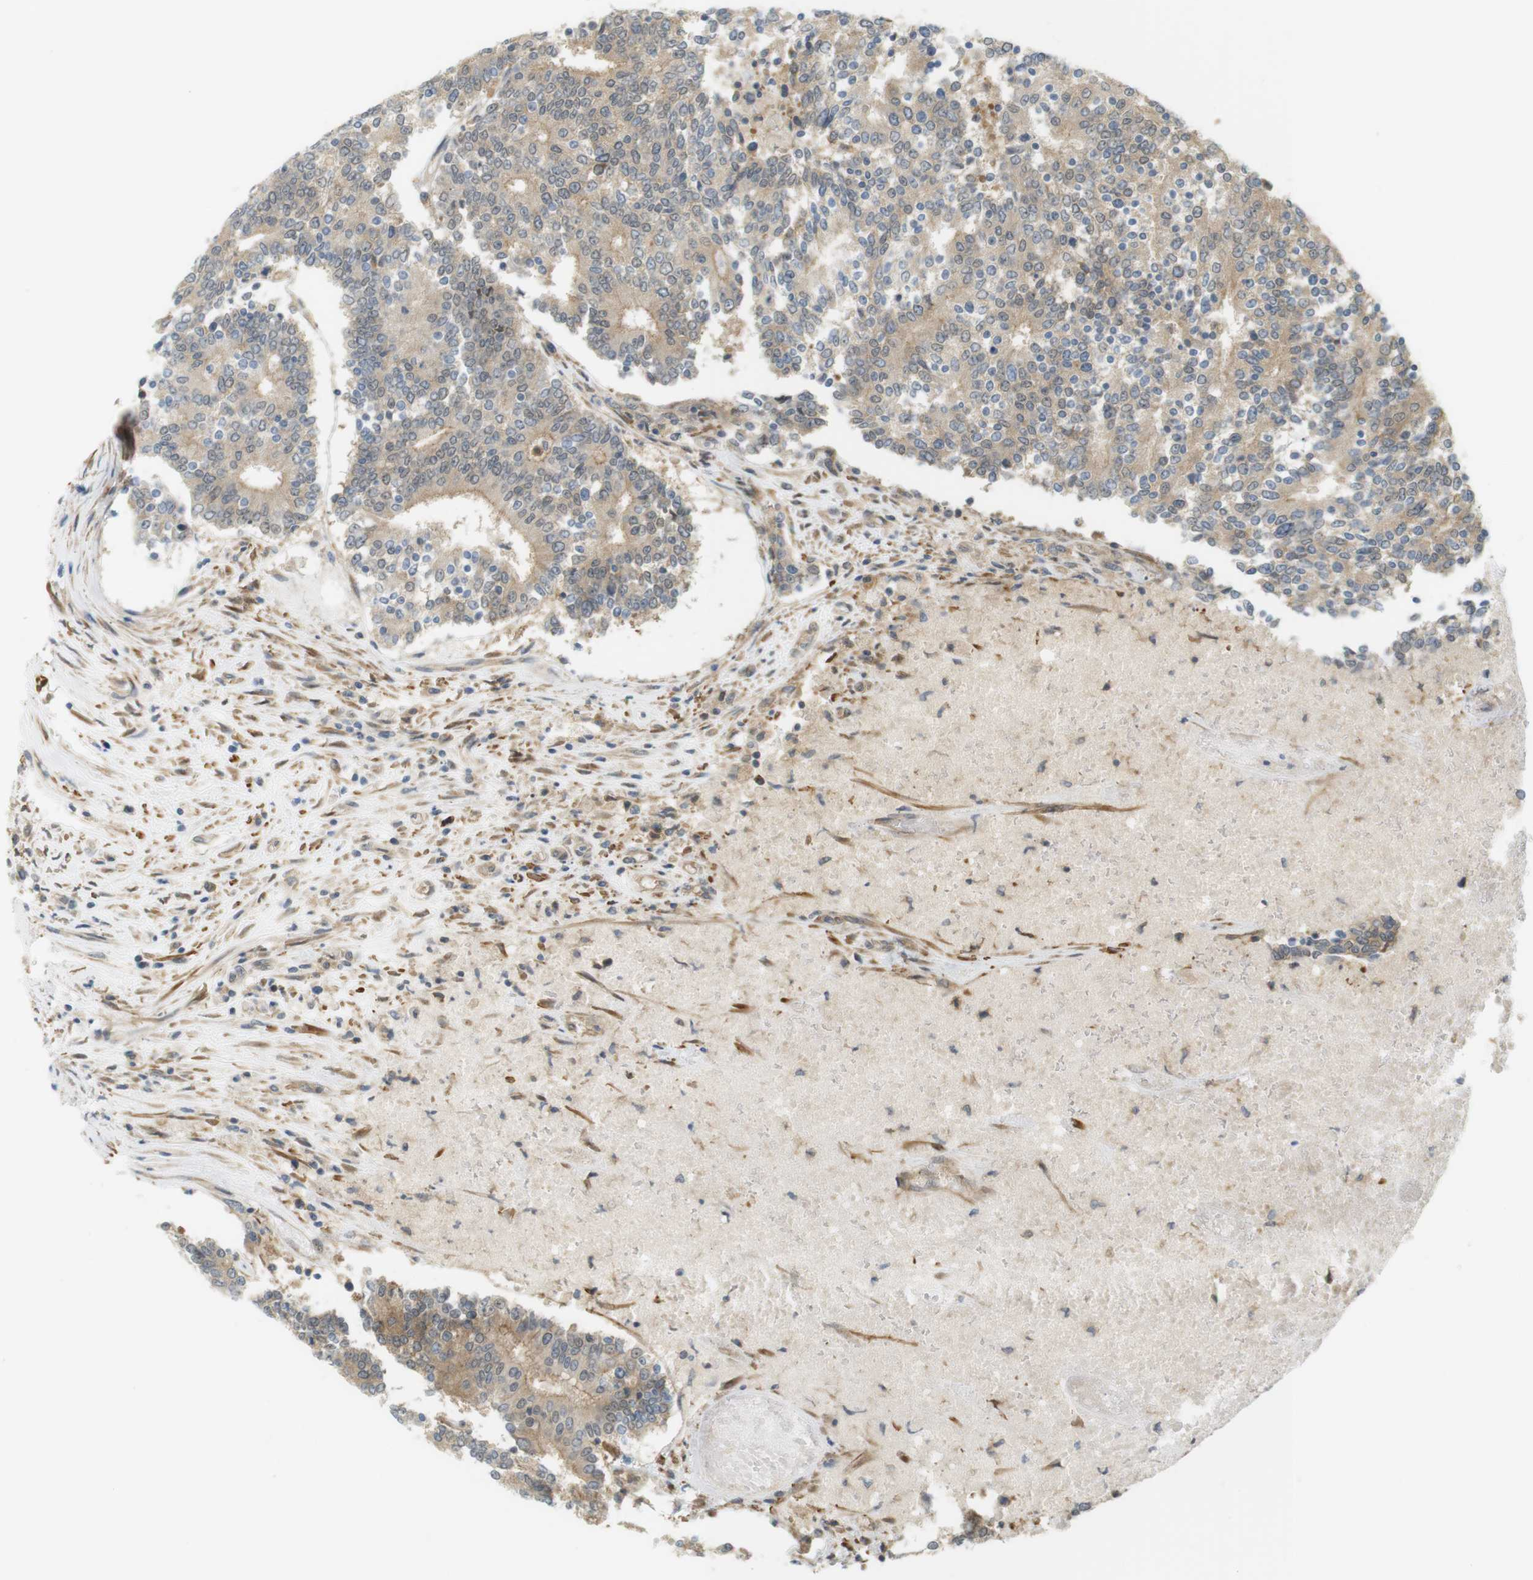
{"staining": {"intensity": "weak", "quantity": ">75%", "location": "cytoplasmic/membranous,nuclear"}, "tissue": "prostate cancer", "cell_type": "Tumor cells", "image_type": "cancer", "snomed": [{"axis": "morphology", "description": "Normal tissue, NOS"}, {"axis": "morphology", "description": "Adenocarcinoma, High grade"}, {"axis": "topography", "description": "Prostate"}, {"axis": "topography", "description": "Seminal veicle"}], "caption": "Immunohistochemical staining of prostate cancer (high-grade adenocarcinoma) reveals low levels of weak cytoplasmic/membranous and nuclear positivity in approximately >75% of tumor cells.", "gene": "PA2G4", "patient": {"sex": "male", "age": 55}}